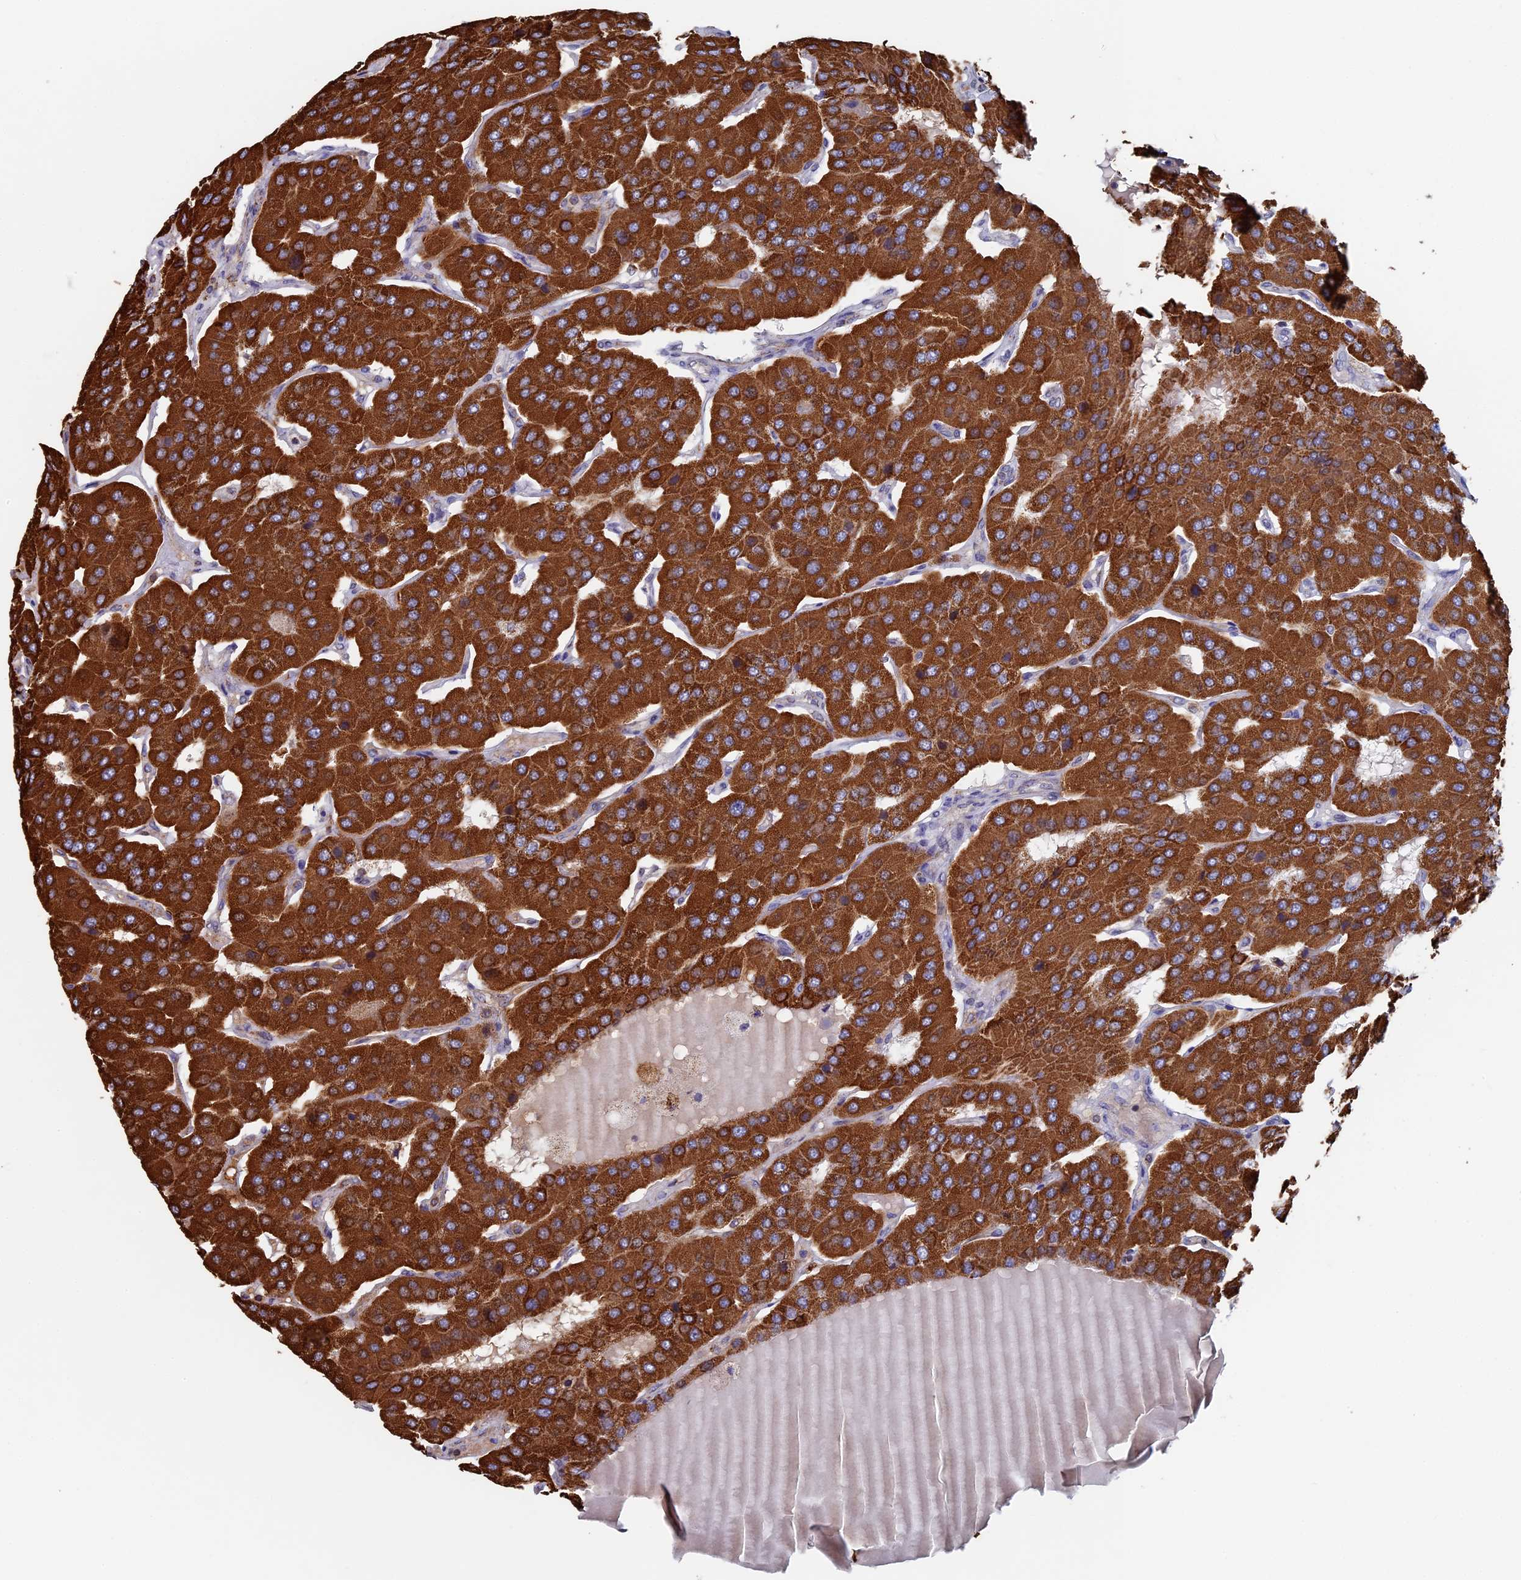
{"staining": {"intensity": "strong", "quantity": ">75%", "location": "cytoplasmic/membranous"}, "tissue": "parathyroid gland", "cell_type": "Glandular cells", "image_type": "normal", "snomed": [{"axis": "morphology", "description": "Normal tissue, NOS"}, {"axis": "morphology", "description": "Adenoma, NOS"}, {"axis": "topography", "description": "Parathyroid gland"}], "caption": "This histopathology image shows IHC staining of benign human parathyroid gland, with high strong cytoplasmic/membranous expression in about >75% of glandular cells.", "gene": "SEC24D", "patient": {"sex": "female", "age": 86}}